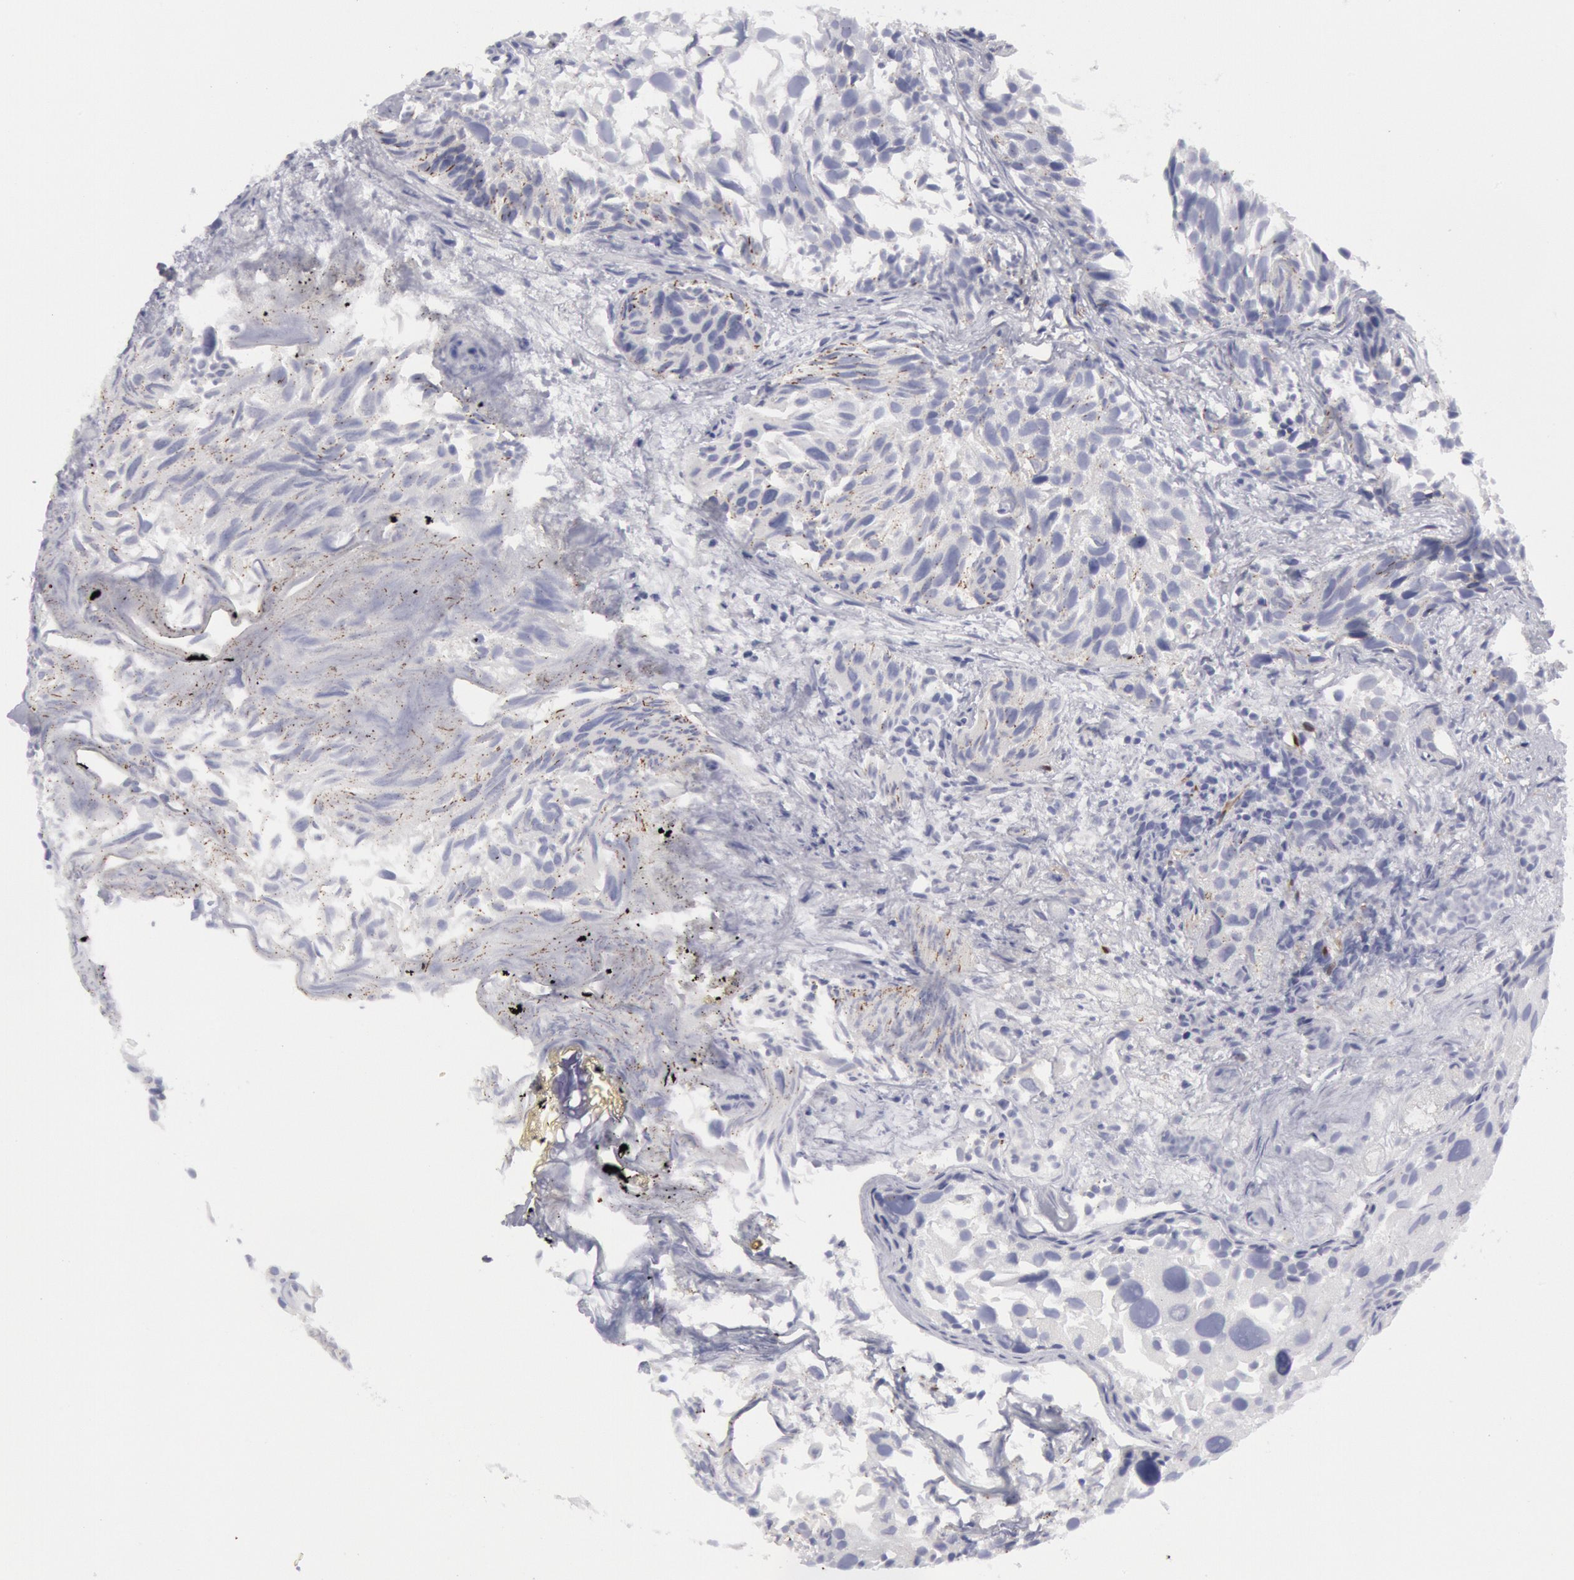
{"staining": {"intensity": "weak", "quantity": "<25%", "location": "cytoplasmic/membranous"}, "tissue": "urothelial cancer", "cell_type": "Tumor cells", "image_type": "cancer", "snomed": [{"axis": "morphology", "description": "Urothelial carcinoma, High grade"}, {"axis": "topography", "description": "Urinary bladder"}], "caption": "High-grade urothelial carcinoma was stained to show a protein in brown. There is no significant positivity in tumor cells. (DAB (3,3'-diaminobenzidine) immunohistochemistry (IHC), high magnification).", "gene": "FHL1", "patient": {"sex": "female", "age": 78}}